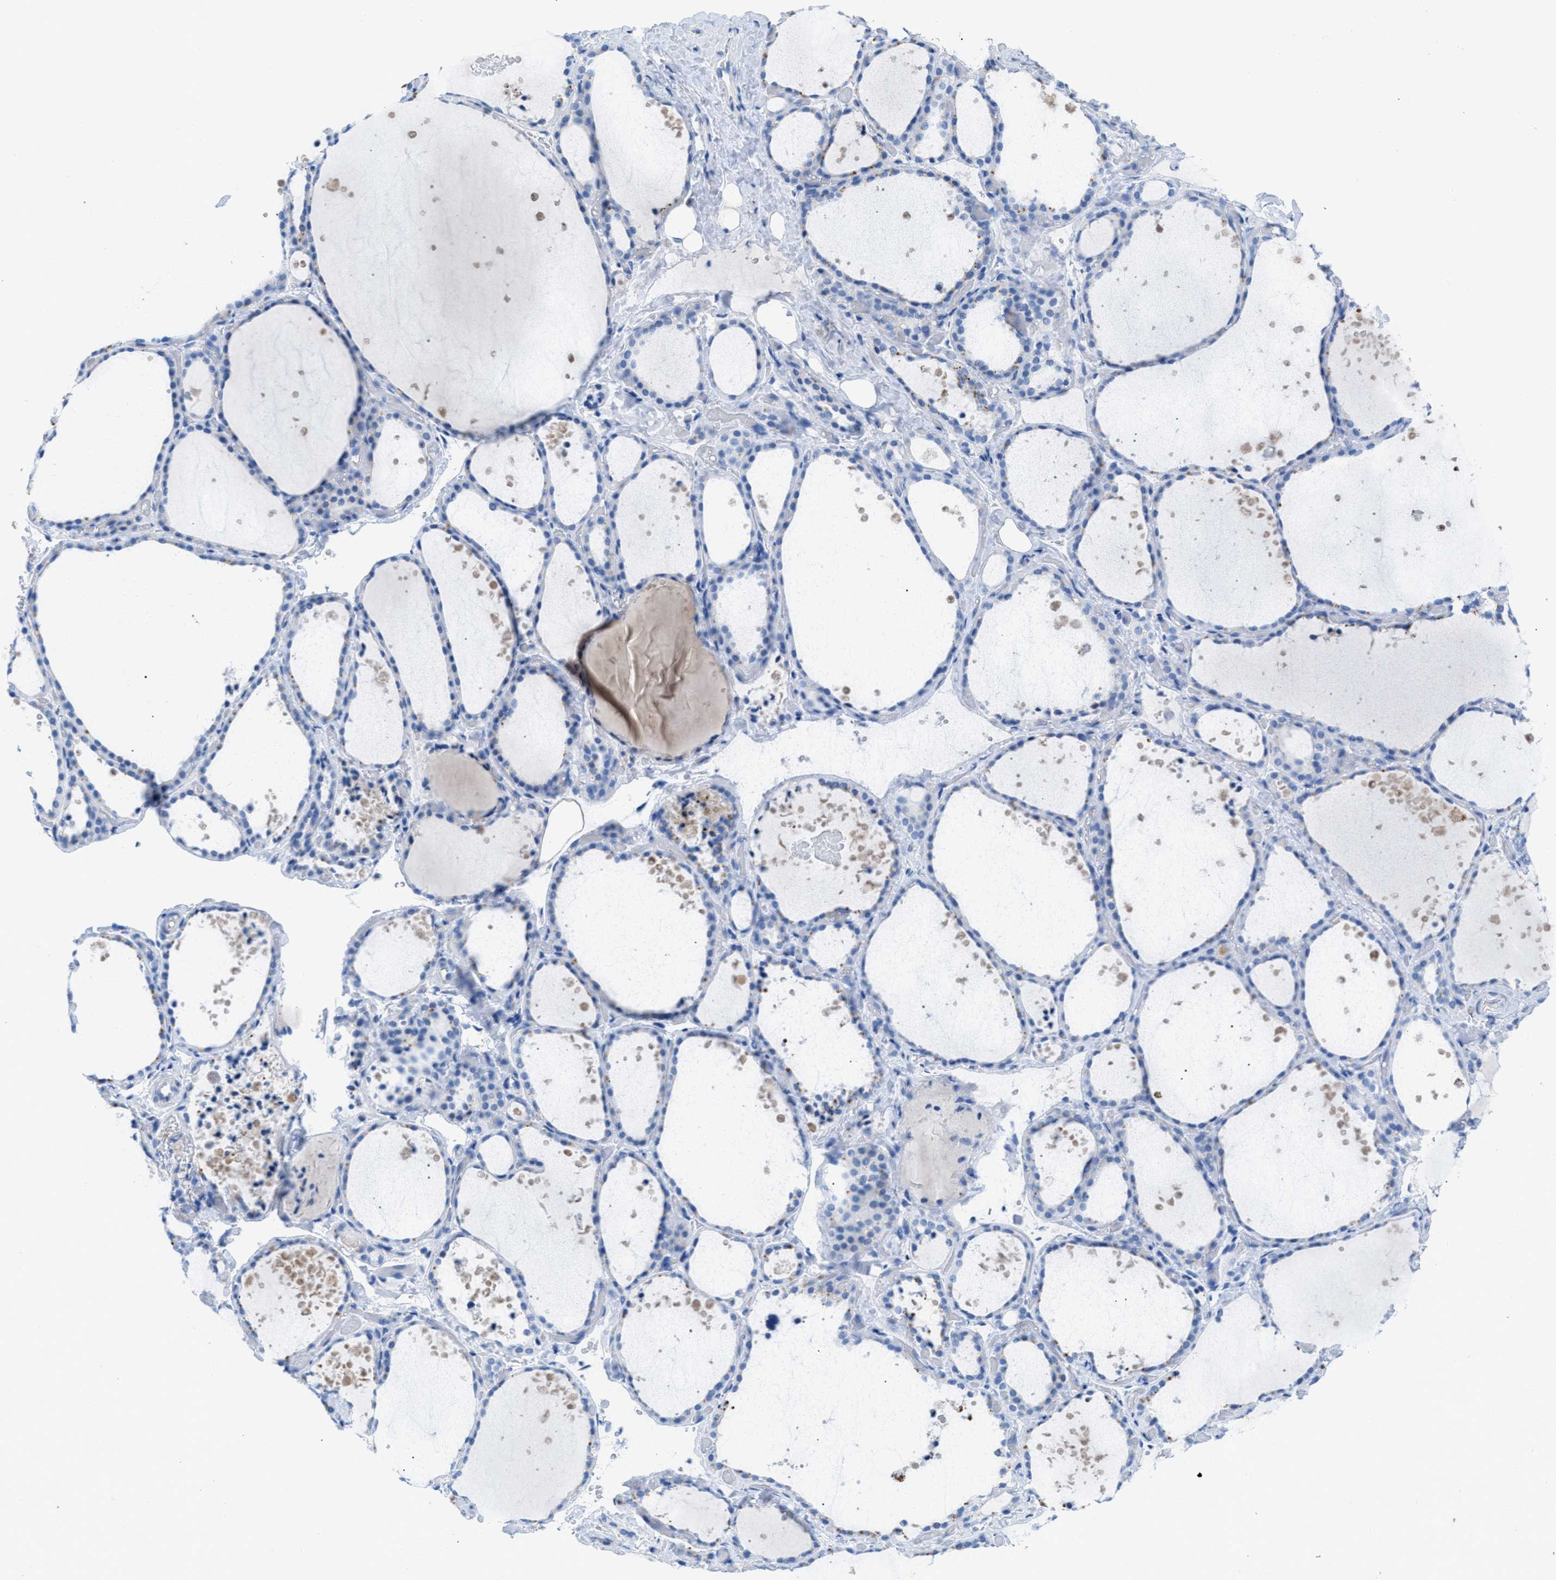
{"staining": {"intensity": "negative", "quantity": "none", "location": "none"}, "tissue": "thyroid gland", "cell_type": "Glandular cells", "image_type": "normal", "snomed": [{"axis": "morphology", "description": "Normal tissue, NOS"}, {"axis": "topography", "description": "Thyroid gland"}], "caption": "Glandular cells show no significant protein staining in unremarkable thyroid gland. (Stains: DAB (3,3'-diaminobenzidine) immunohistochemistry with hematoxylin counter stain, Microscopy: brightfield microscopy at high magnification).", "gene": "TCL1A", "patient": {"sex": "female", "age": 44}}